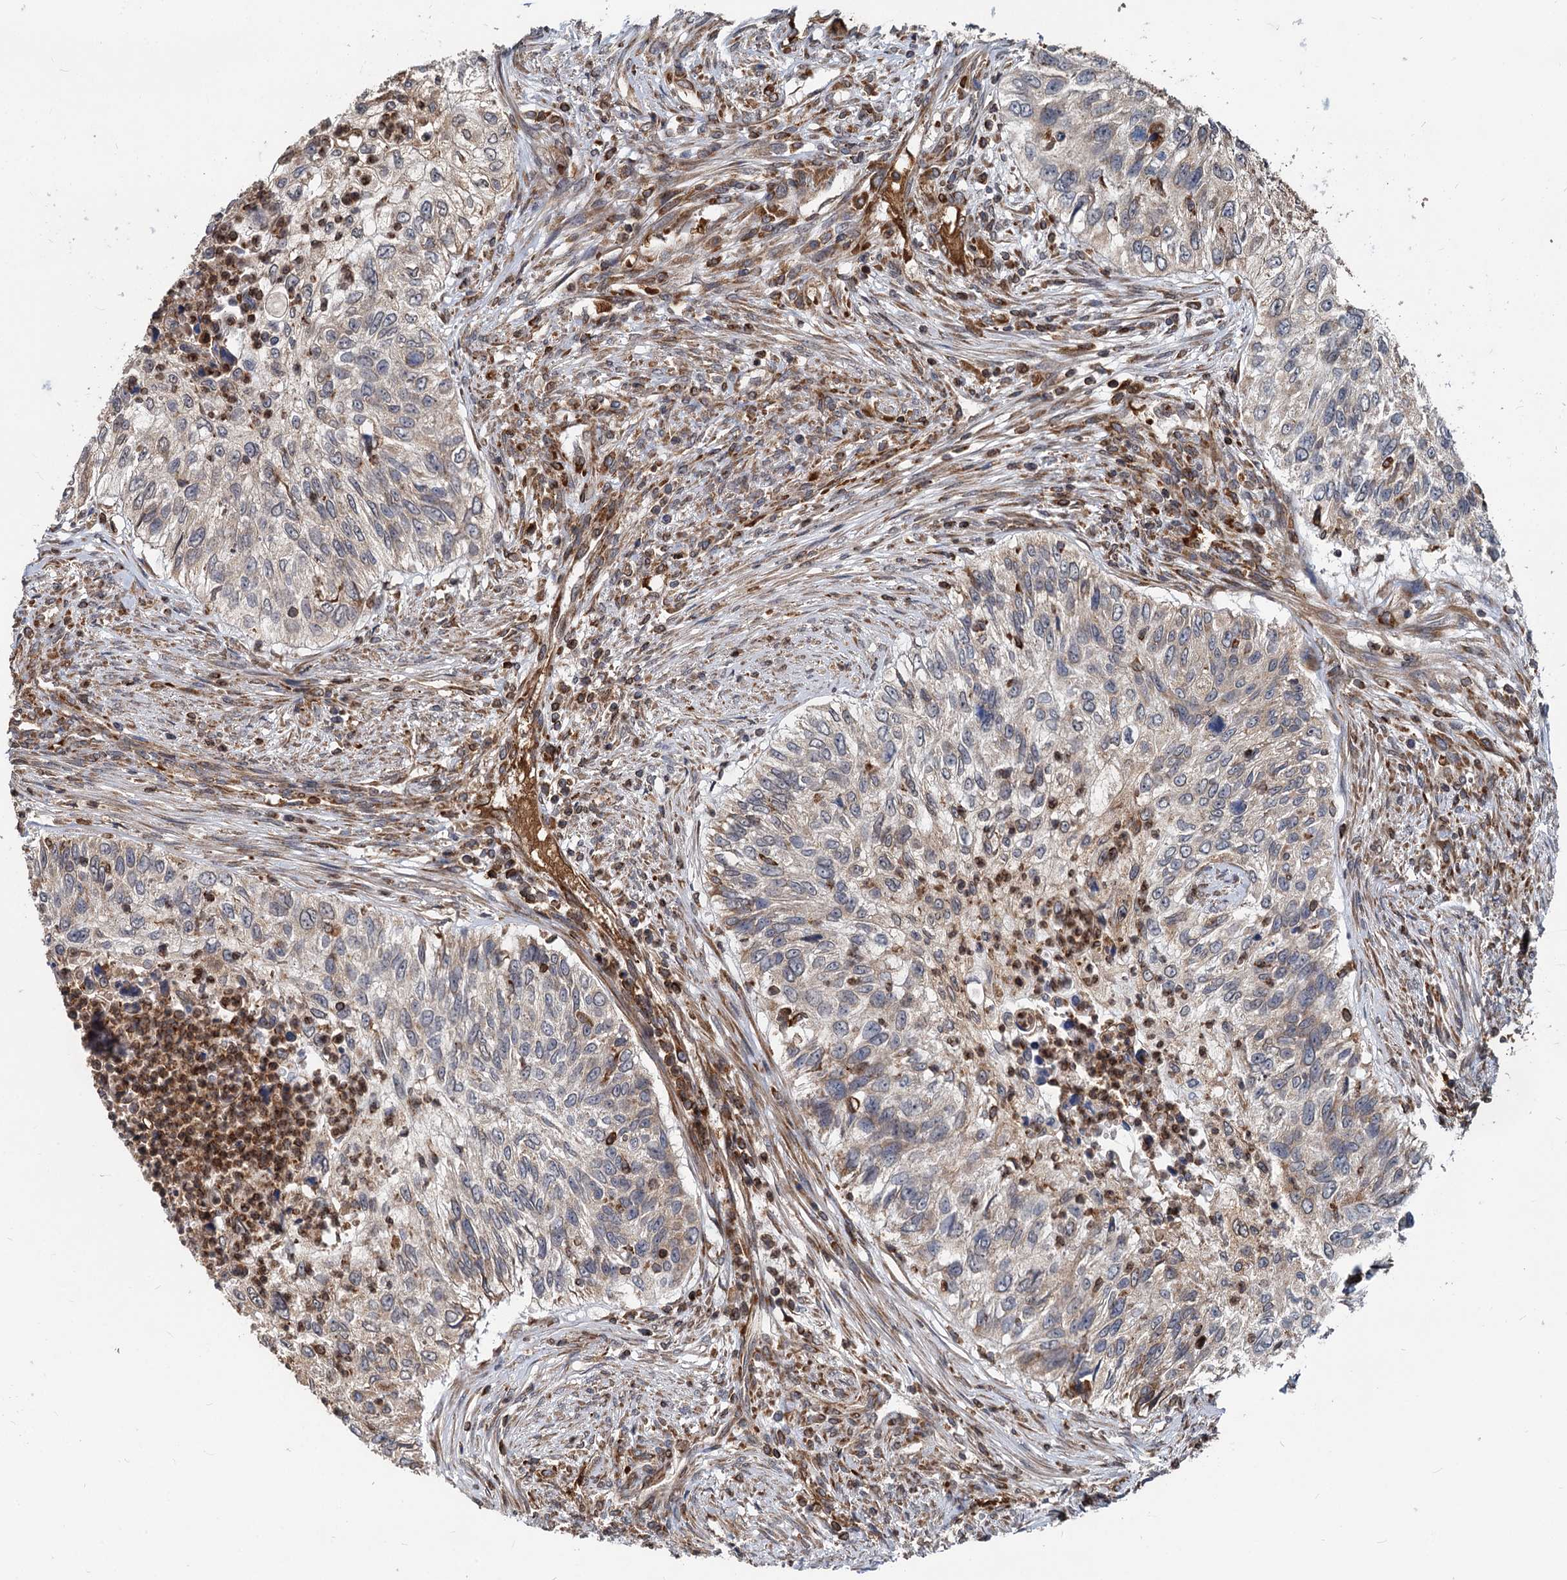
{"staining": {"intensity": "negative", "quantity": "none", "location": "none"}, "tissue": "urothelial cancer", "cell_type": "Tumor cells", "image_type": "cancer", "snomed": [{"axis": "morphology", "description": "Urothelial carcinoma, High grade"}, {"axis": "topography", "description": "Urinary bladder"}], "caption": "Histopathology image shows no significant protein positivity in tumor cells of urothelial carcinoma (high-grade).", "gene": "STIM1", "patient": {"sex": "female", "age": 60}}